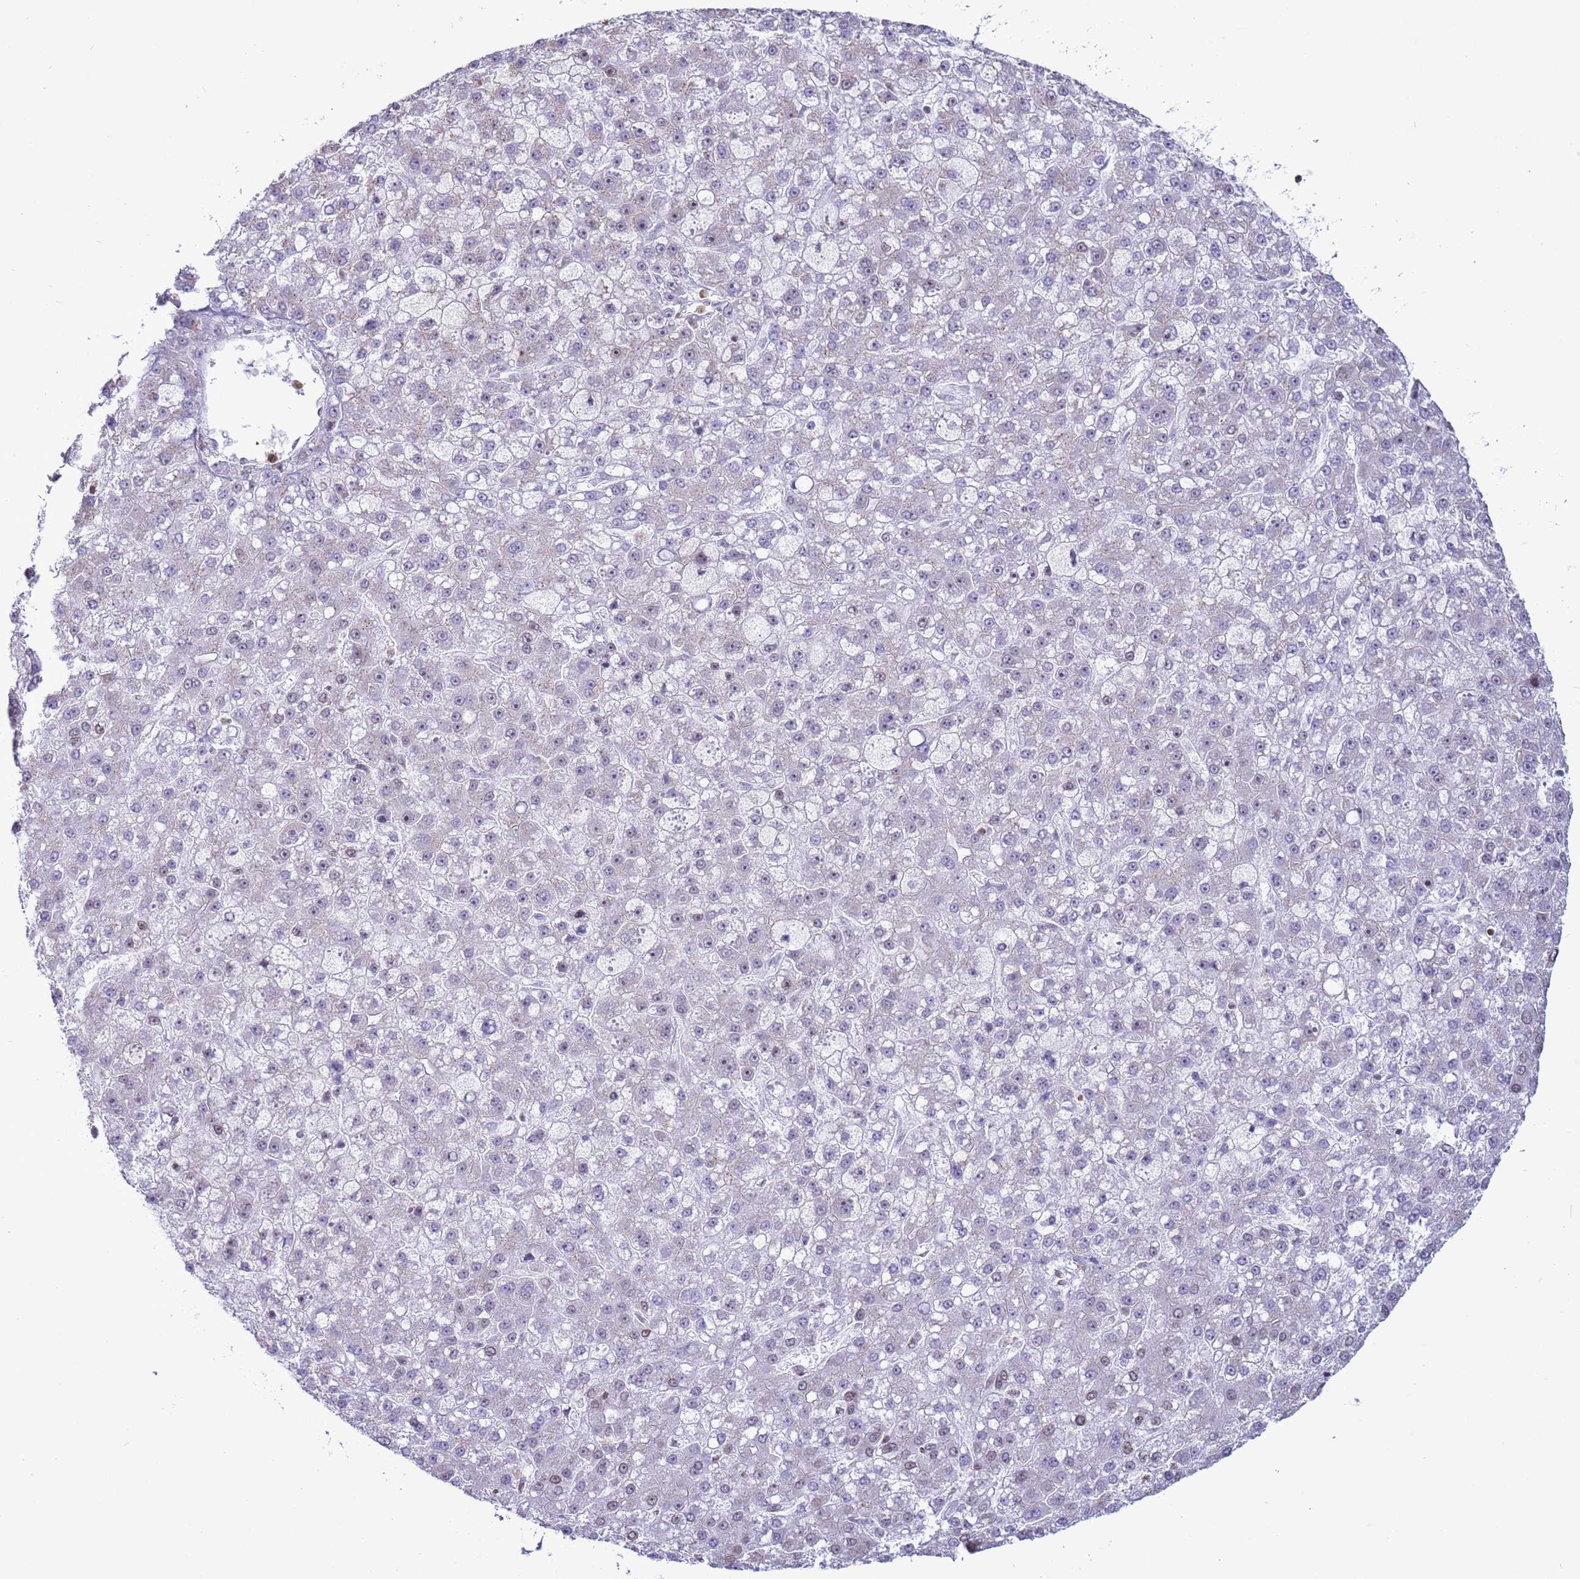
{"staining": {"intensity": "weak", "quantity": "<25%", "location": "nuclear"}, "tissue": "liver cancer", "cell_type": "Tumor cells", "image_type": "cancer", "snomed": [{"axis": "morphology", "description": "Carcinoma, Hepatocellular, NOS"}, {"axis": "topography", "description": "Liver"}], "caption": "There is no significant expression in tumor cells of liver cancer (hepatocellular carcinoma). The staining was performed using DAB to visualize the protein expression in brown, while the nuclei were stained in blue with hematoxylin (Magnification: 20x).", "gene": "DHX37", "patient": {"sex": "male", "age": 67}}